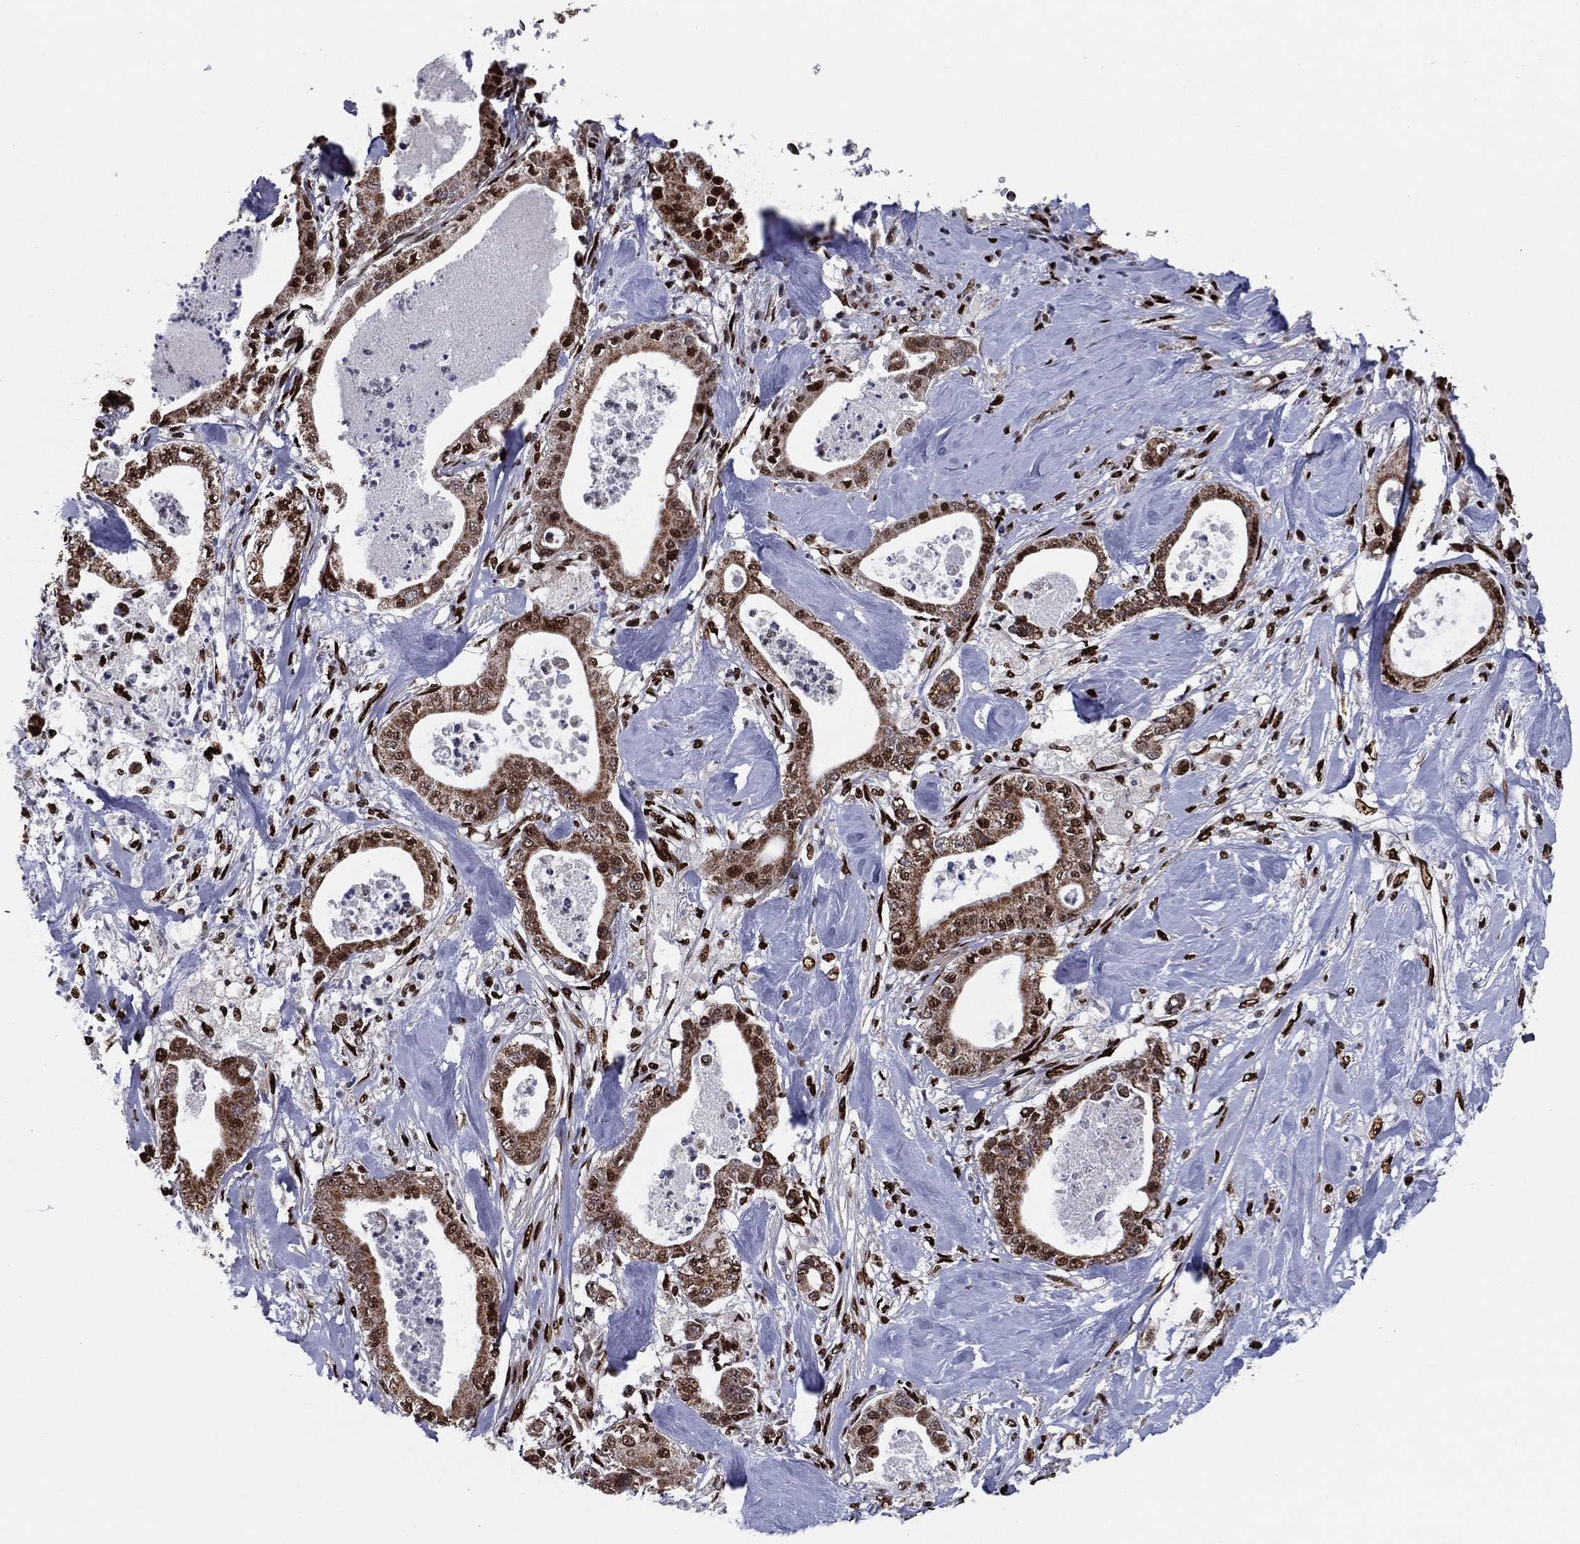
{"staining": {"intensity": "moderate", "quantity": ">75%", "location": "cytoplasmic/membranous,nuclear"}, "tissue": "pancreatic cancer", "cell_type": "Tumor cells", "image_type": "cancer", "snomed": [{"axis": "morphology", "description": "Adenocarcinoma, NOS"}, {"axis": "topography", "description": "Pancreas"}], "caption": "Pancreatic cancer stained with DAB immunohistochemistry demonstrates medium levels of moderate cytoplasmic/membranous and nuclear expression in approximately >75% of tumor cells.", "gene": "TP53BP1", "patient": {"sex": "male", "age": 71}}